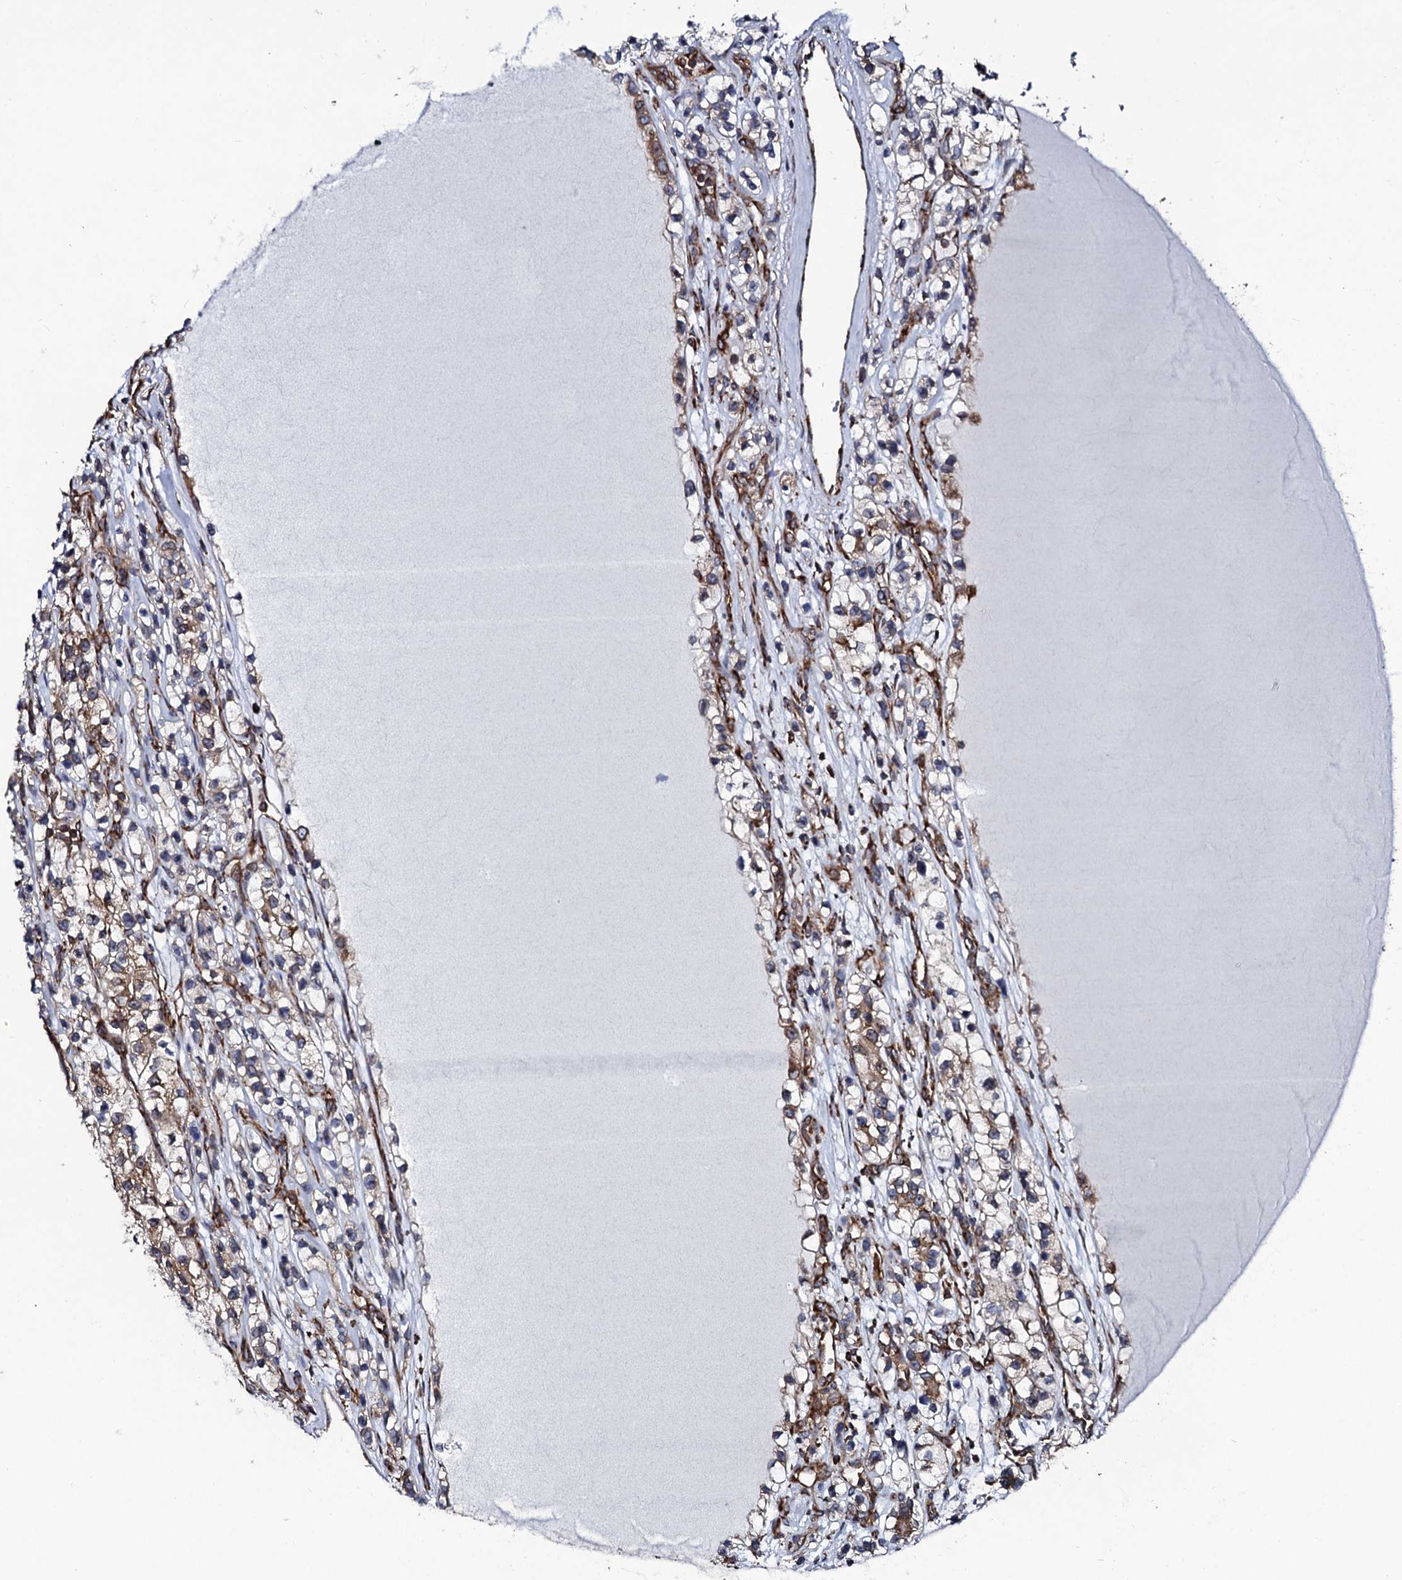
{"staining": {"intensity": "weak", "quantity": "<25%", "location": "cytoplasmic/membranous"}, "tissue": "renal cancer", "cell_type": "Tumor cells", "image_type": "cancer", "snomed": [{"axis": "morphology", "description": "Adenocarcinoma, NOS"}, {"axis": "topography", "description": "Kidney"}], "caption": "This micrograph is of renal cancer stained with immunohistochemistry to label a protein in brown with the nuclei are counter-stained blue. There is no positivity in tumor cells.", "gene": "SPTY2D1", "patient": {"sex": "female", "age": 57}}